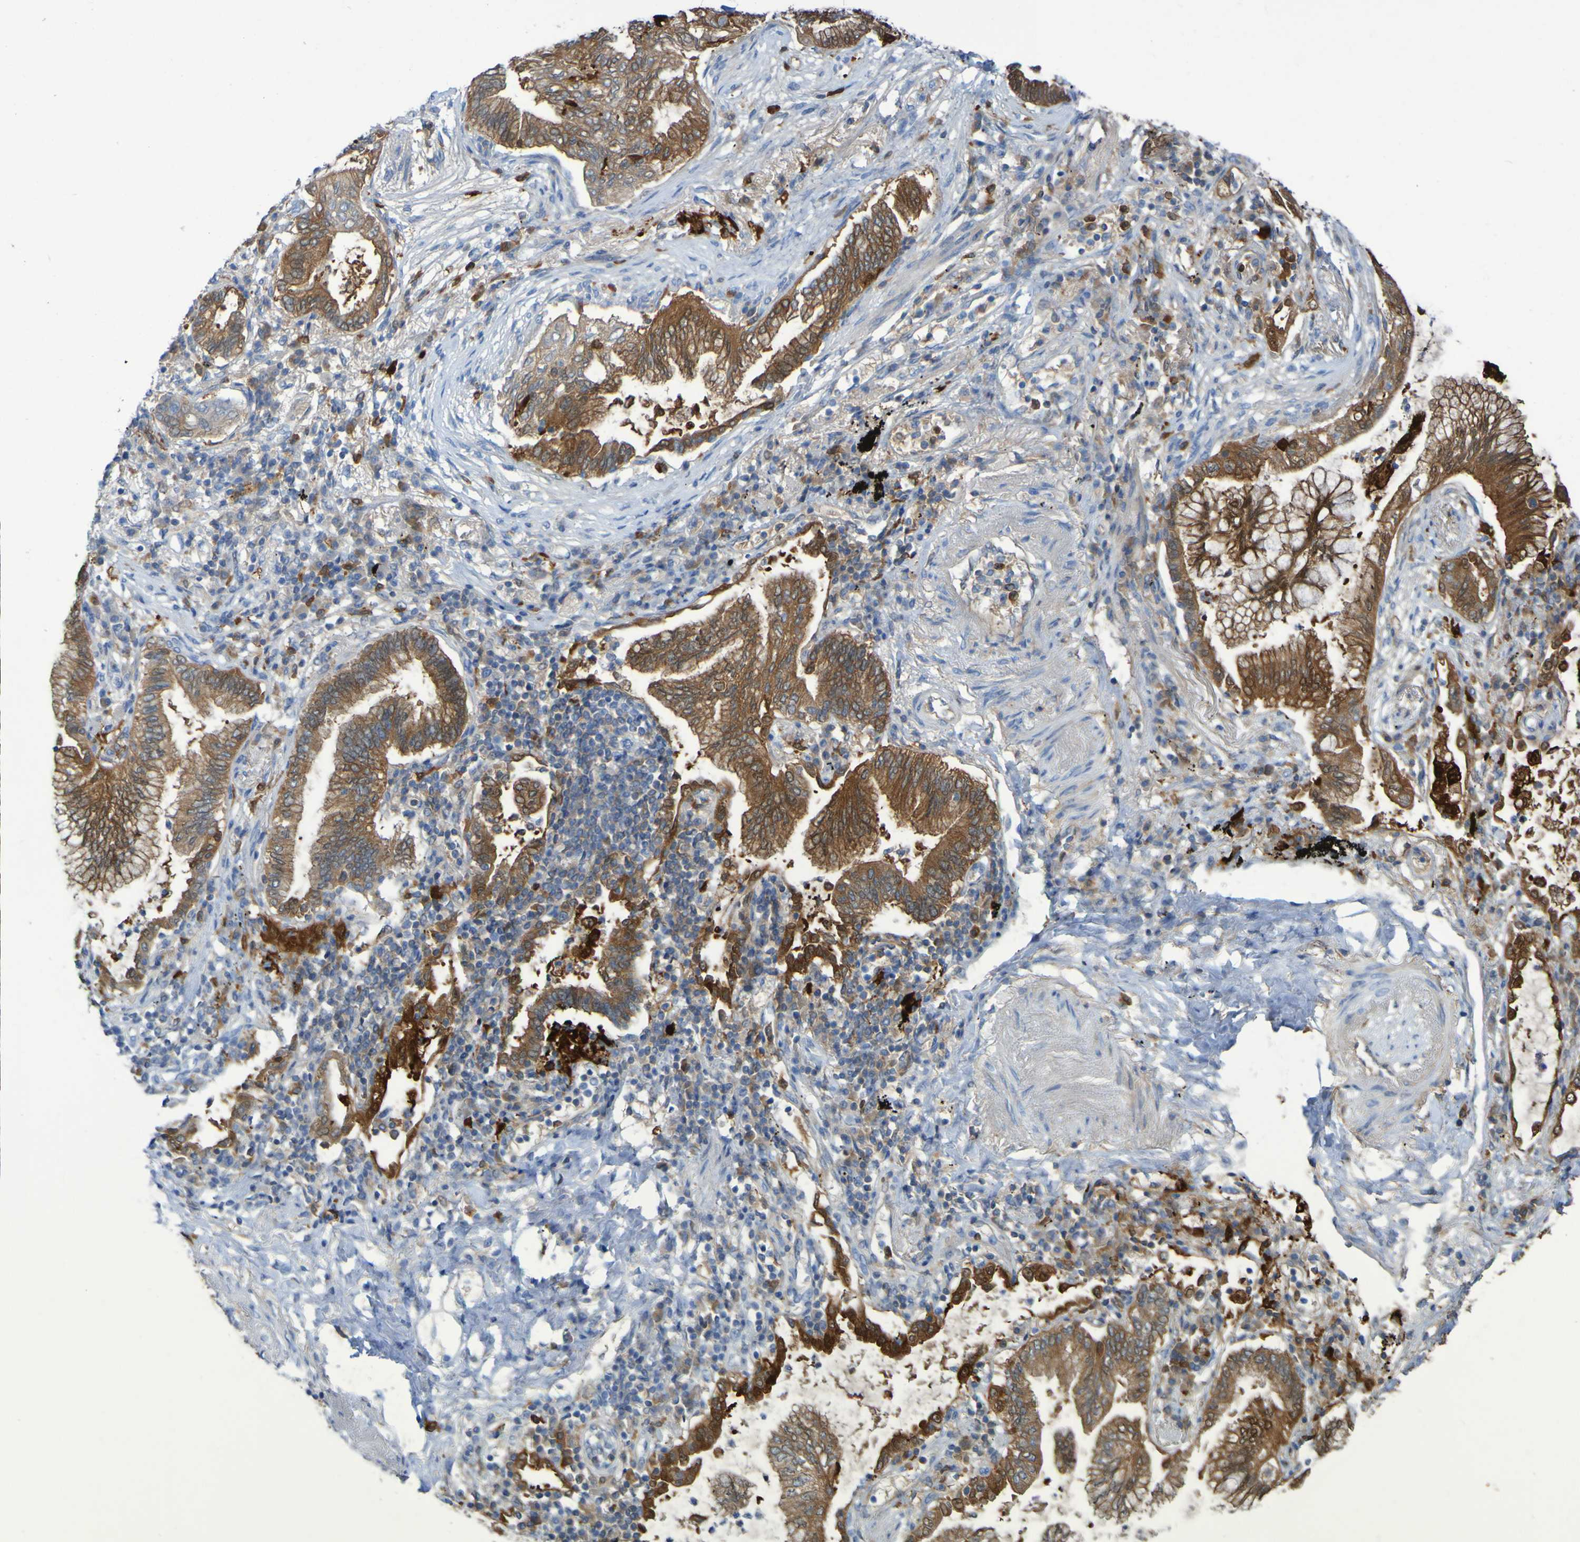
{"staining": {"intensity": "moderate", "quantity": ">75%", "location": "cytoplasmic/membranous"}, "tissue": "lung cancer", "cell_type": "Tumor cells", "image_type": "cancer", "snomed": [{"axis": "morphology", "description": "Normal tissue, NOS"}, {"axis": "morphology", "description": "Adenocarcinoma, NOS"}, {"axis": "topography", "description": "Bronchus"}, {"axis": "topography", "description": "Lung"}], "caption": "A medium amount of moderate cytoplasmic/membranous positivity is identified in about >75% of tumor cells in lung adenocarcinoma tissue.", "gene": "MPPE1", "patient": {"sex": "female", "age": 70}}